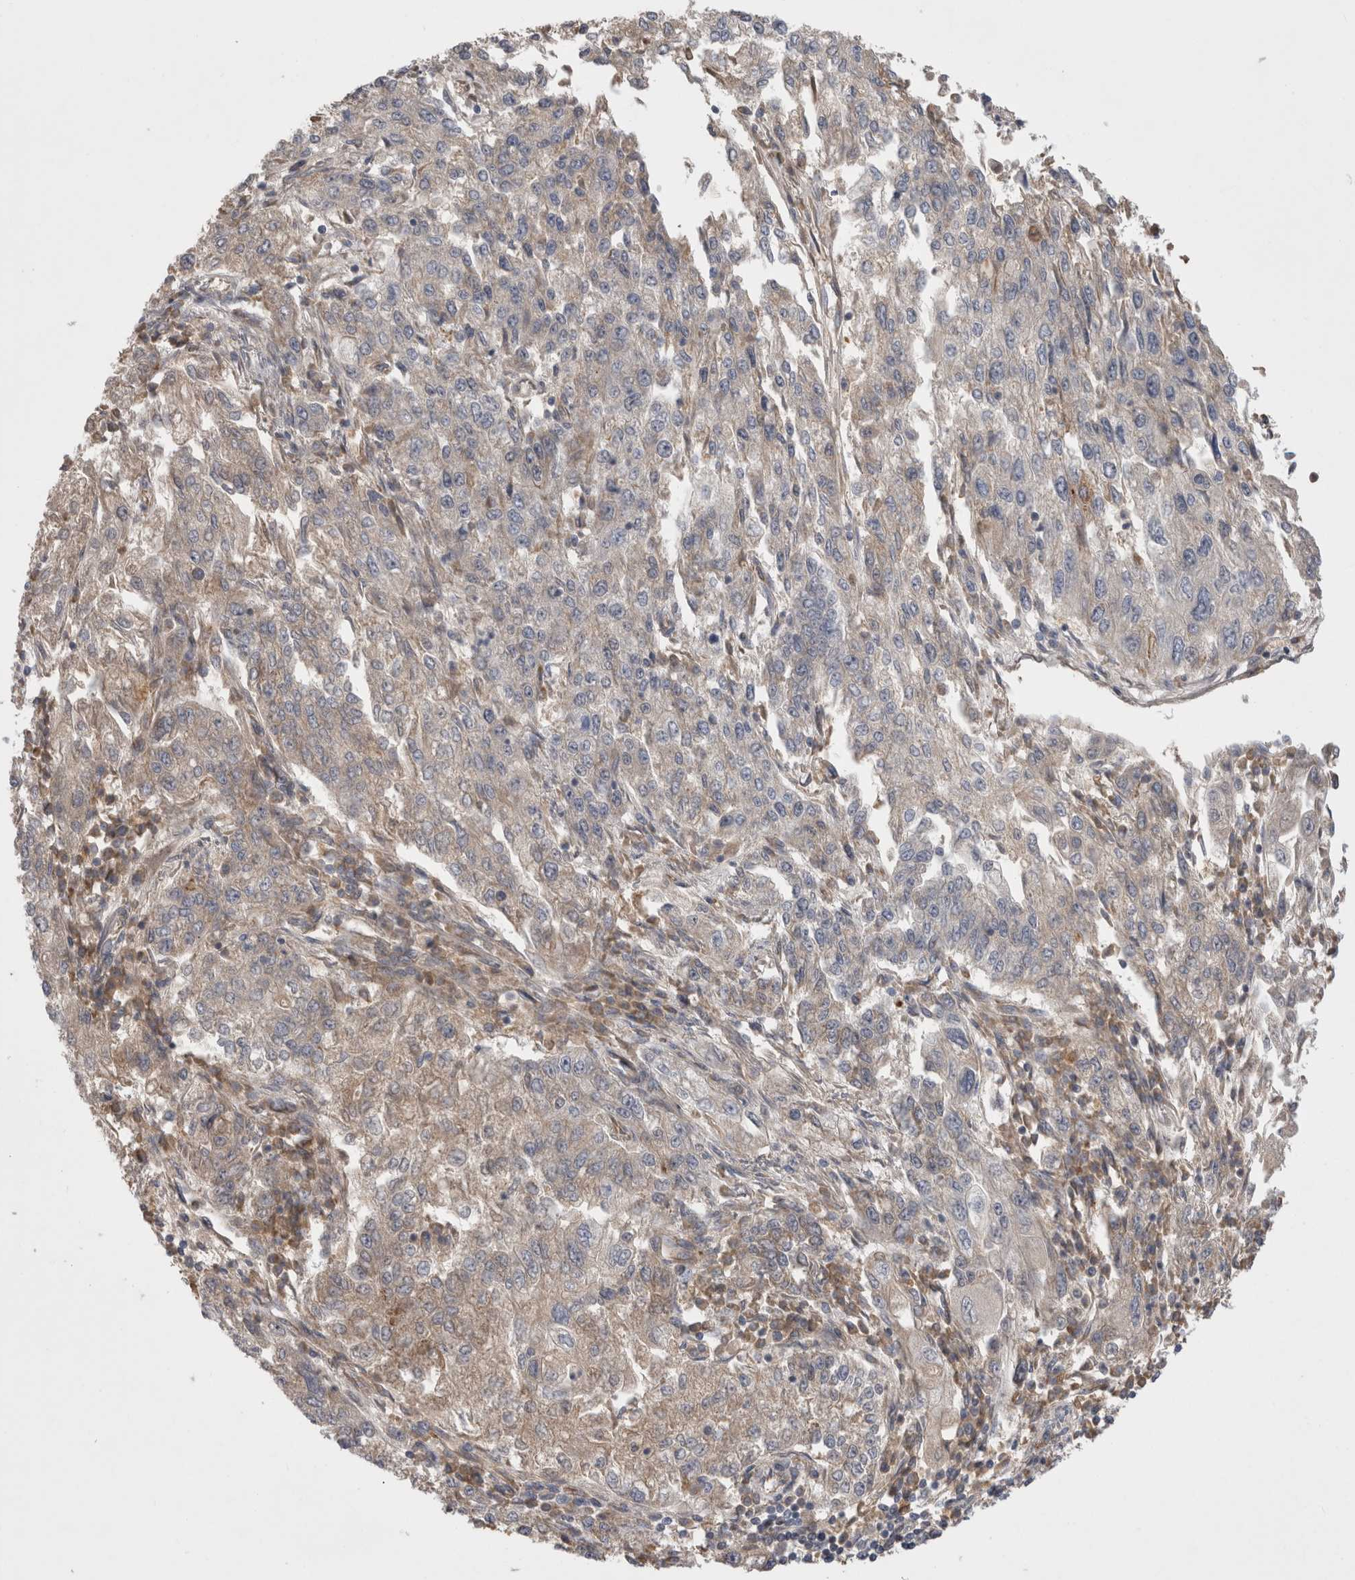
{"staining": {"intensity": "weak", "quantity": "<25%", "location": "cytoplasmic/membranous"}, "tissue": "endometrial cancer", "cell_type": "Tumor cells", "image_type": "cancer", "snomed": [{"axis": "morphology", "description": "Adenocarcinoma, NOS"}, {"axis": "topography", "description": "Endometrium"}], "caption": "Photomicrograph shows no significant protein positivity in tumor cells of adenocarcinoma (endometrial). (DAB (3,3'-diaminobenzidine) IHC visualized using brightfield microscopy, high magnification).", "gene": "DARS2", "patient": {"sex": "female", "age": 49}}